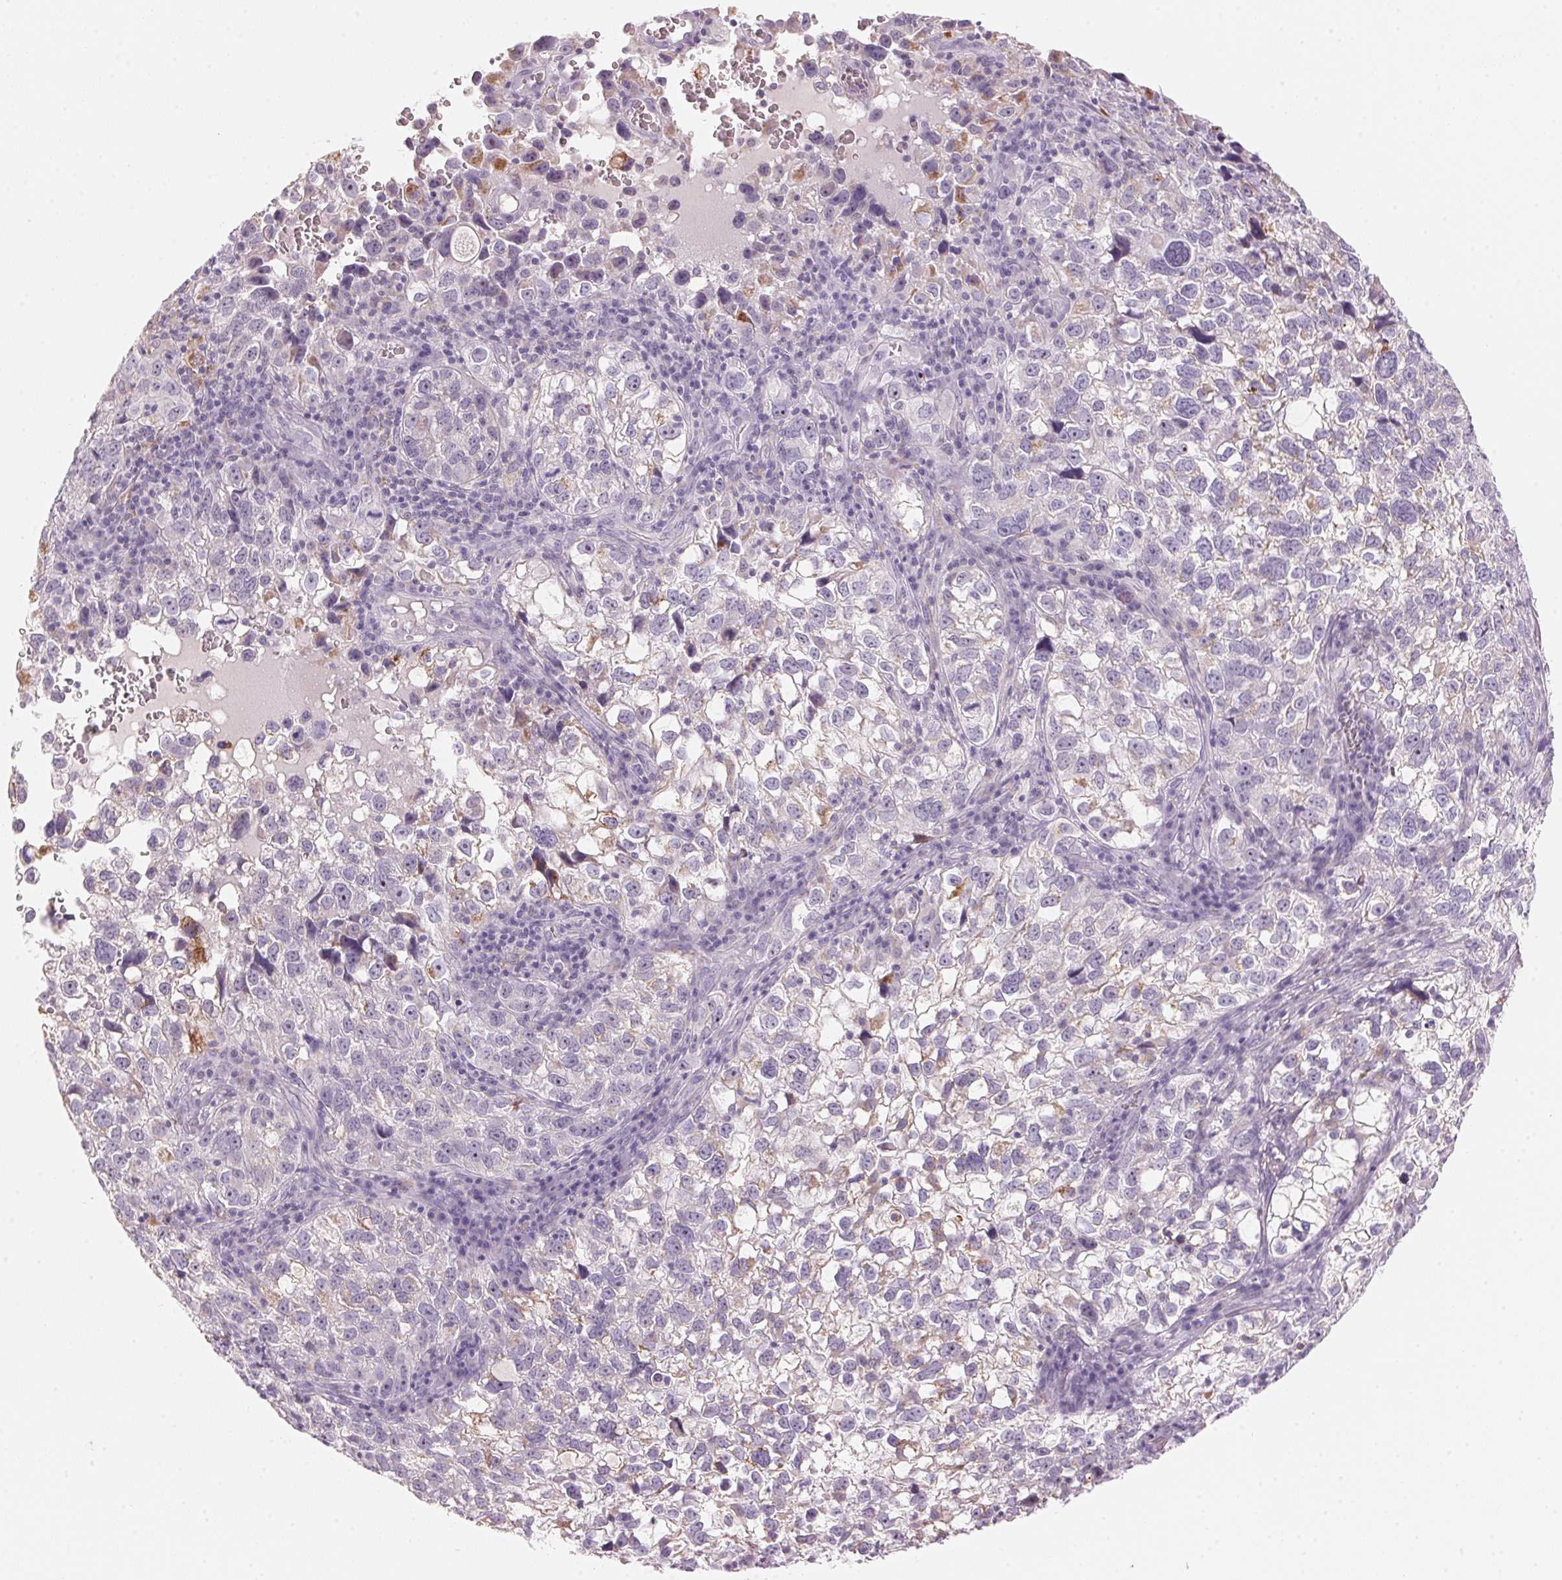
{"staining": {"intensity": "negative", "quantity": "none", "location": "none"}, "tissue": "cervical cancer", "cell_type": "Tumor cells", "image_type": "cancer", "snomed": [{"axis": "morphology", "description": "Squamous cell carcinoma, NOS"}, {"axis": "topography", "description": "Cervix"}], "caption": "Protein analysis of squamous cell carcinoma (cervical) shows no significant staining in tumor cells.", "gene": "CYP11B1", "patient": {"sex": "female", "age": 55}}